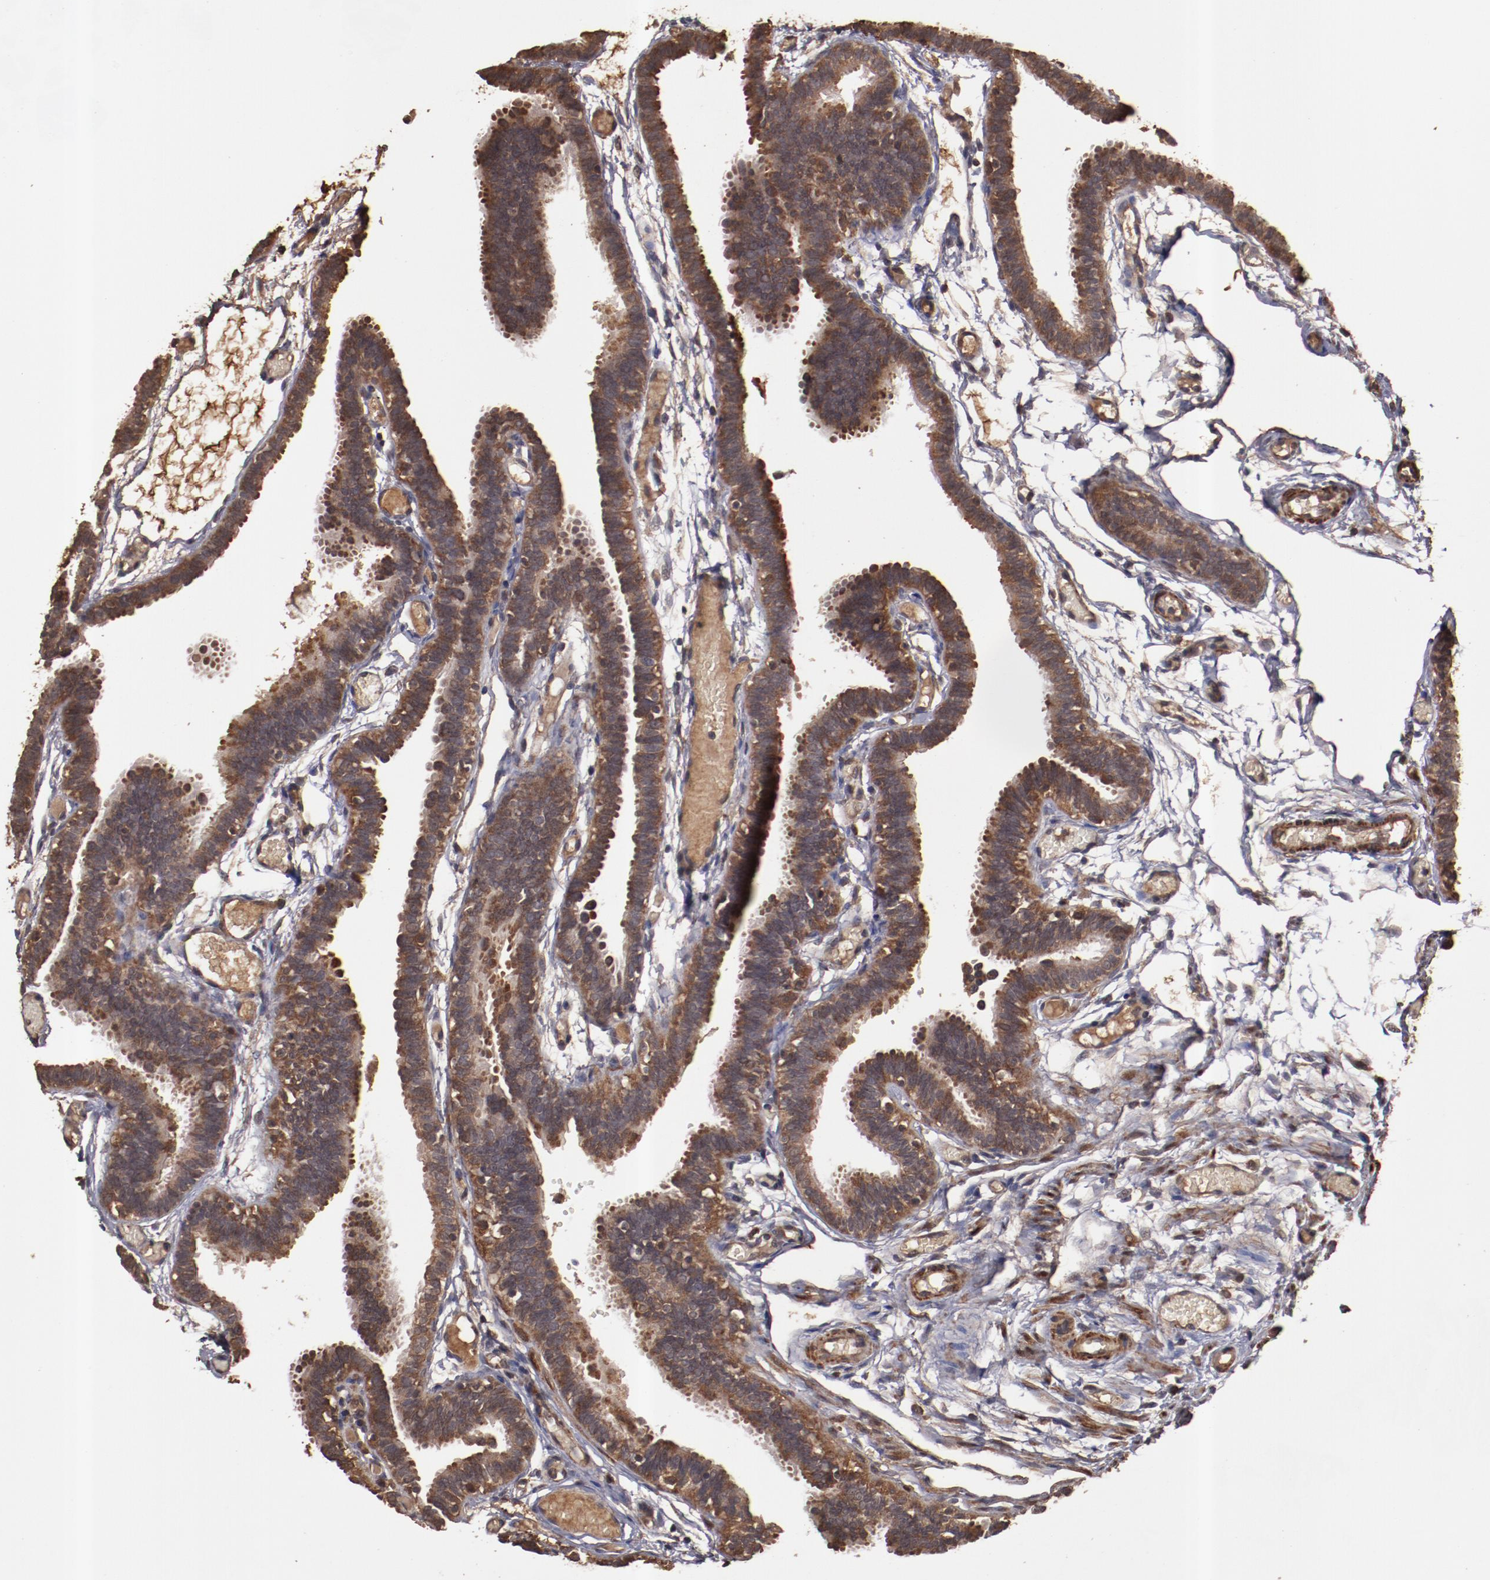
{"staining": {"intensity": "strong", "quantity": ">75%", "location": "cytoplasmic/membranous"}, "tissue": "fallopian tube", "cell_type": "Glandular cells", "image_type": "normal", "snomed": [{"axis": "morphology", "description": "Normal tissue, NOS"}, {"axis": "topography", "description": "Fallopian tube"}], "caption": "An immunohistochemistry (IHC) image of normal tissue is shown. Protein staining in brown highlights strong cytoplasmic/membranous positivity in fallopian tube within glandular cells.", "gene": "TXNDC16", "patient": {"sex": "female", "age": 29}}